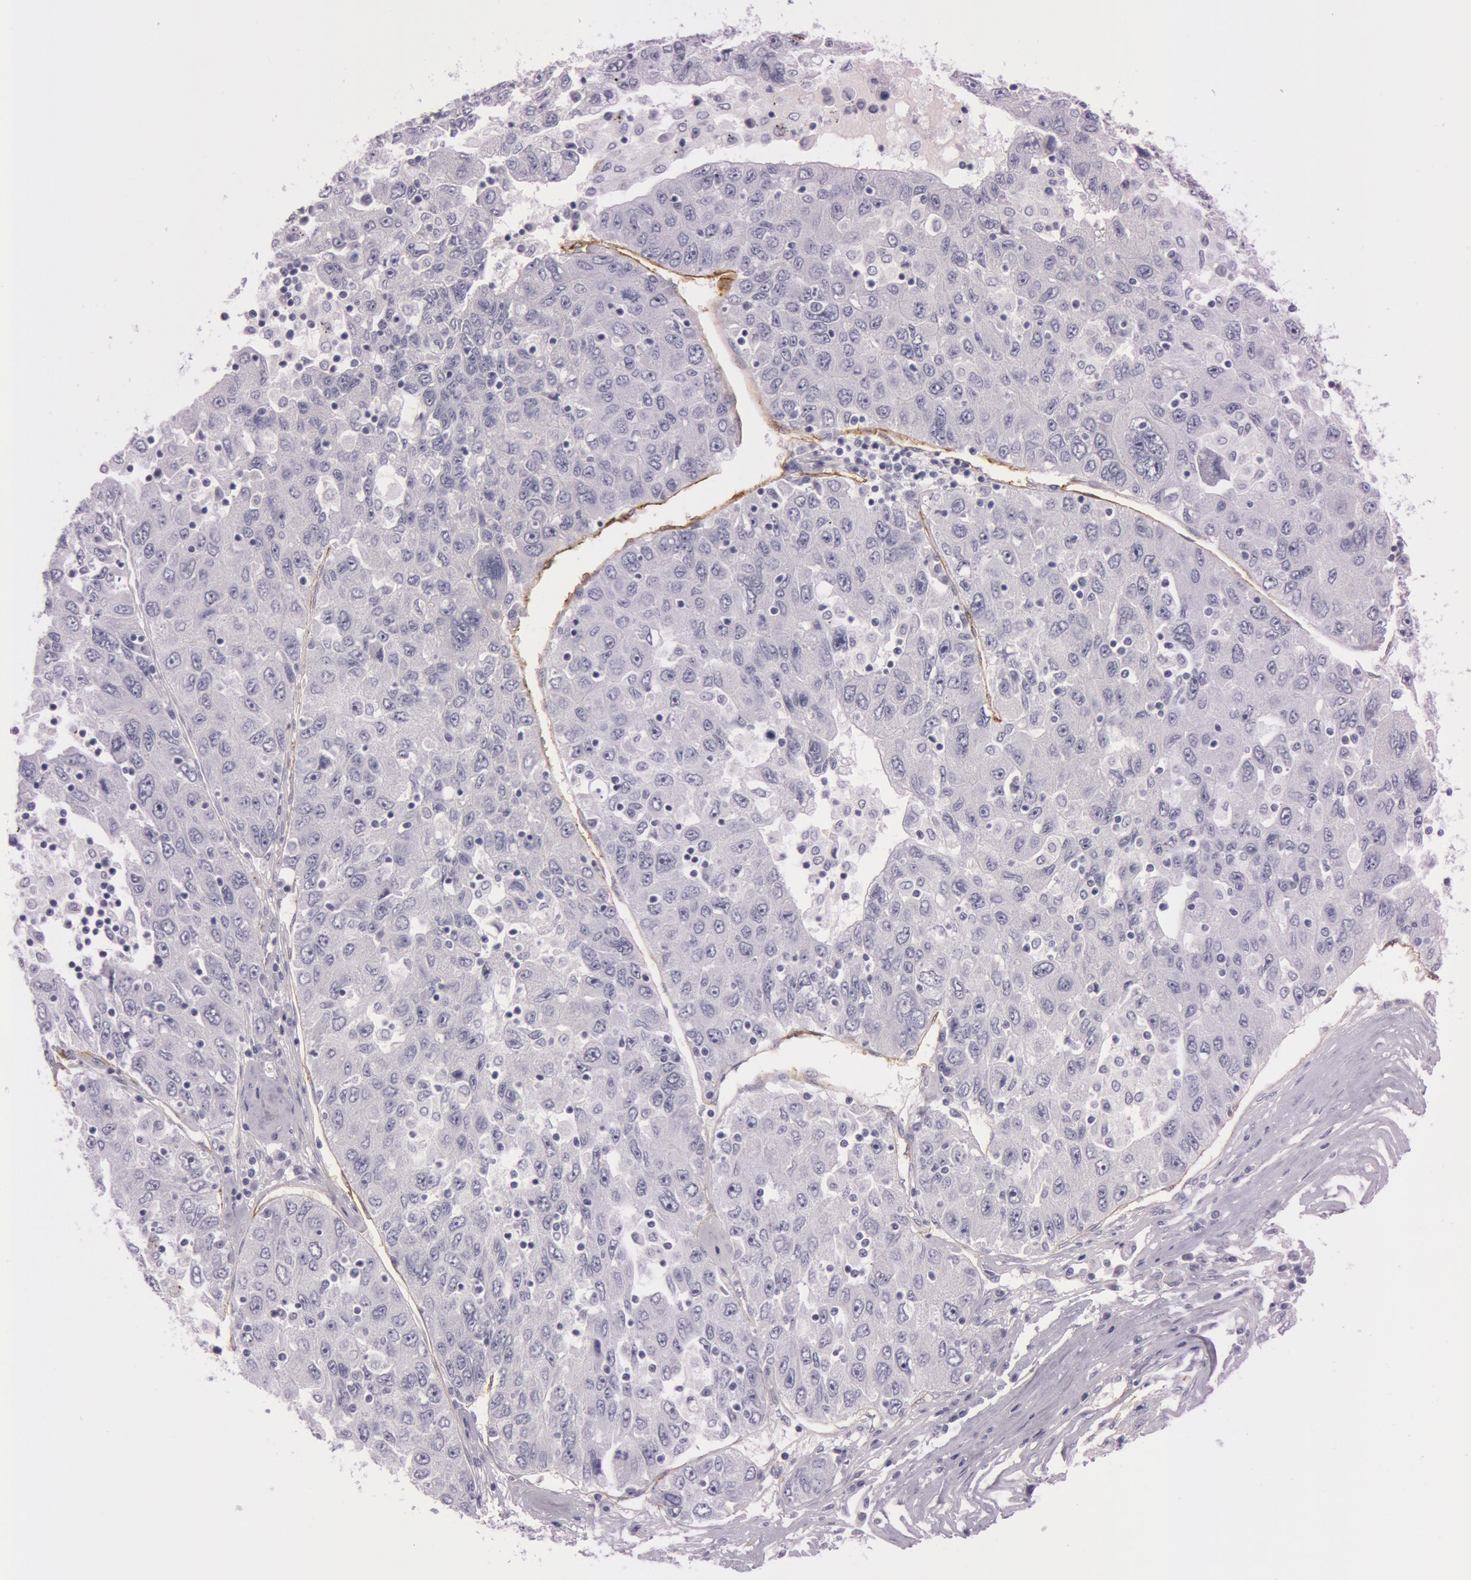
{"staining": {"intensity": "negative", "quantity": "none", "location": "none"}, "tissue": "liver cancer", "cell_type": "Tumor cells", "image_type": "cancer", "snomed": [{"axis": "morphology", "description": "Carcinoma, Hepatocellular, NOS"}, {"axis": "topography", "description": "Liver"}], "caption": "An immunohistochemistry (IHC) photomicrograph of liver cancer (hepatocellular carcinoma) is shown. There is no staining in tumor cells of liver cancer (hepatocellular carcinoma). Brightfield microscopy of immunohistochemistry stained with DAB (3,3'-diaminobenzidine) (brown) and hematoxylin (blue), captured at high magnification.", "gene": "FOLH1", "patient": {"sex": "male", "age": 49}}